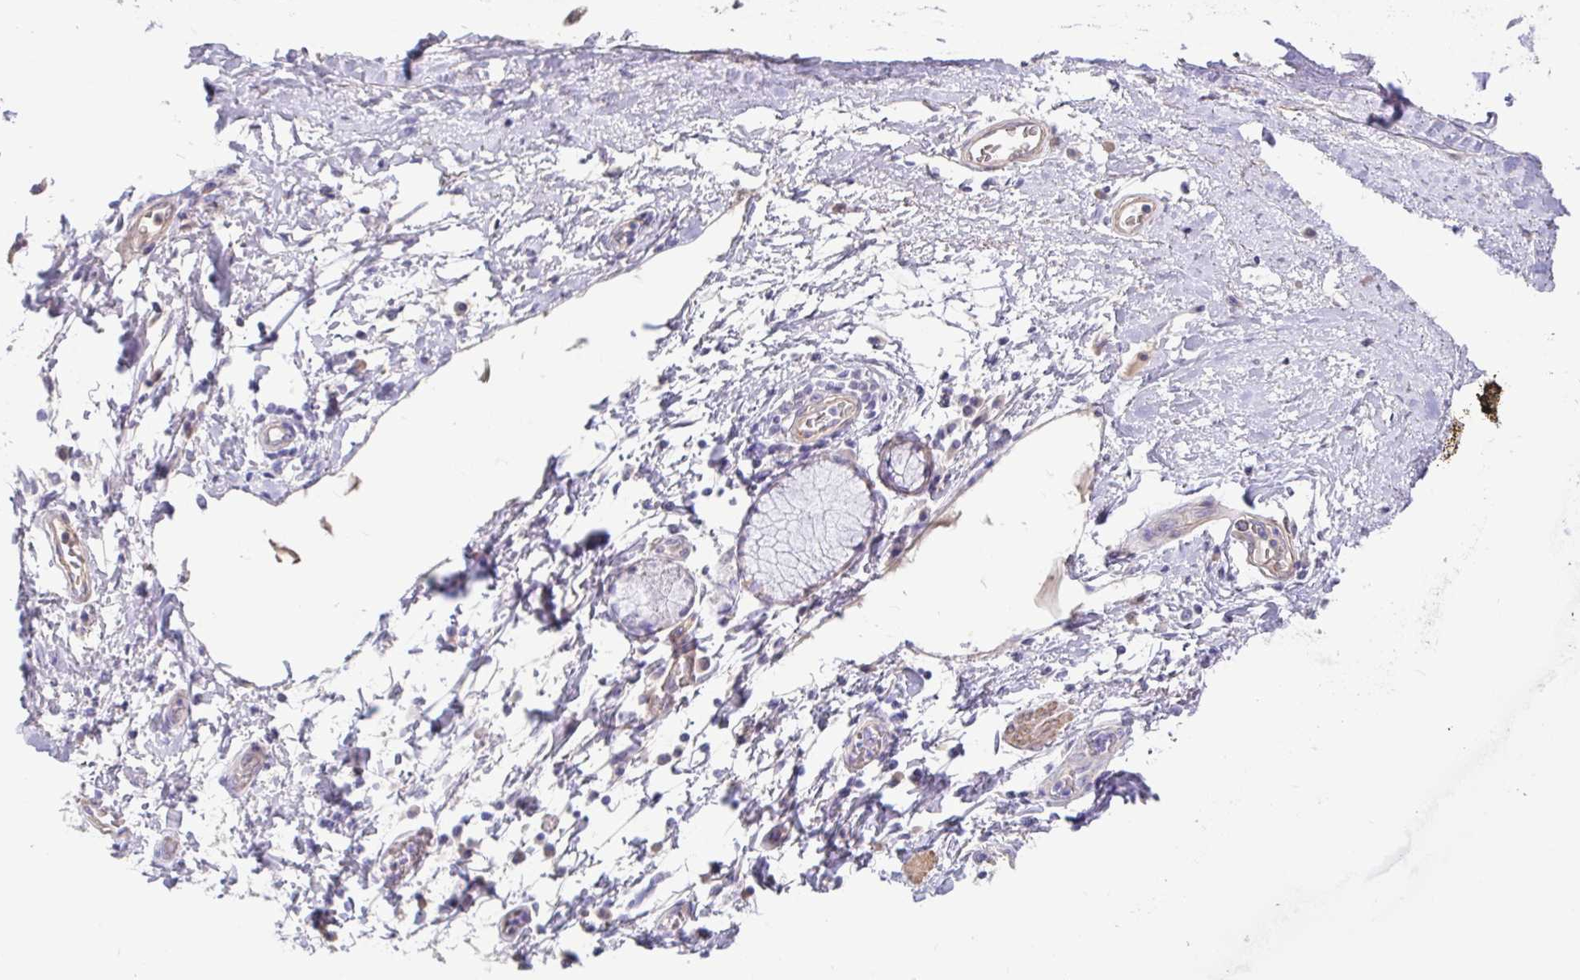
{"staining": {"intensity": "negative", "quantity": "none", "location": "none"}, "tissue": "adipose tissue", "cell_type": "Adipocytes", "image_type": "normal", "snomed": [{"axis": "morphology", "description": "Normal tissue, NOS"}, {"axis": "morphology", "description": "Degeneration, NOS"}, {"axis": "topography", "description": "Cartilage tissue"}, {"axis": "topography", "description": "Lung"}], "caption": "Immunohistochemical staining of unremarkable adipose tissue reveals no significant expression in adipocytes. (Stains: DAB immunohistochemistry (IHC) with hematoxylin counter stain, Microscopy: brightfield microscopy at high magnification).", "gene": "PYGM", "patient": {"sex": "female", "age": 61}}